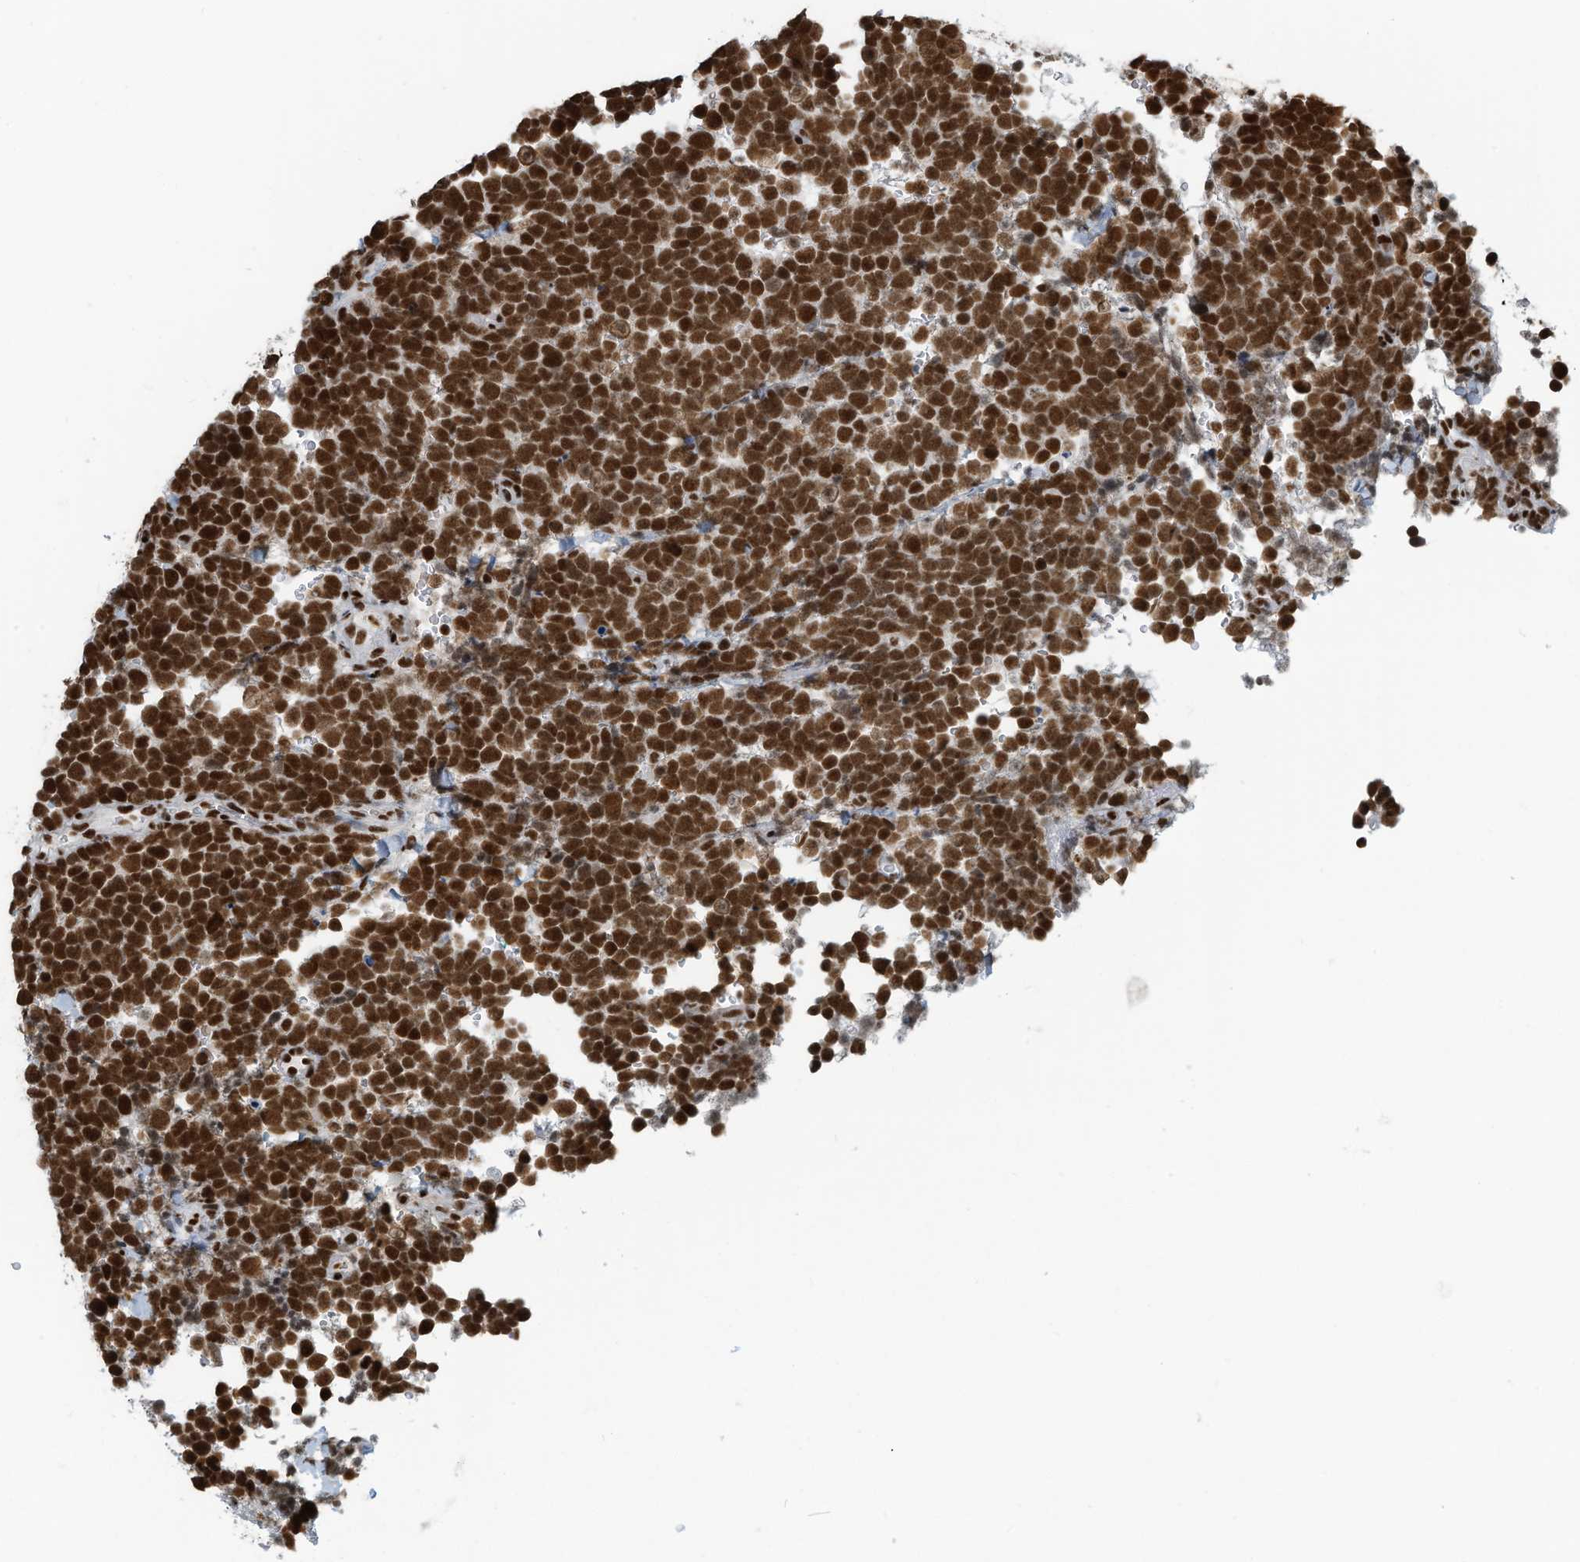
{"staining": {"intensity": "strong", "quantity": ">75%", "location": "nuclear"}, "tissue": "urothelial cancer", "cell_type": "Tumor cells", "image_type": "cancer", "snomed": [{"axis": "morphology", "description": "Urothelial carcinoma, High grade"}, {"axis": "topography", "description": "Urinary bladder"}], "caption": "Immunohistochemical staining of urothelial cancer exhibits strong nuclear protein staining in about >75% of tumor cells. (brown staining indicates protein expression, while blue staining denotes nuclei).", "gene": "SARNP", "patient": {"sex": "female", "age": 82}}